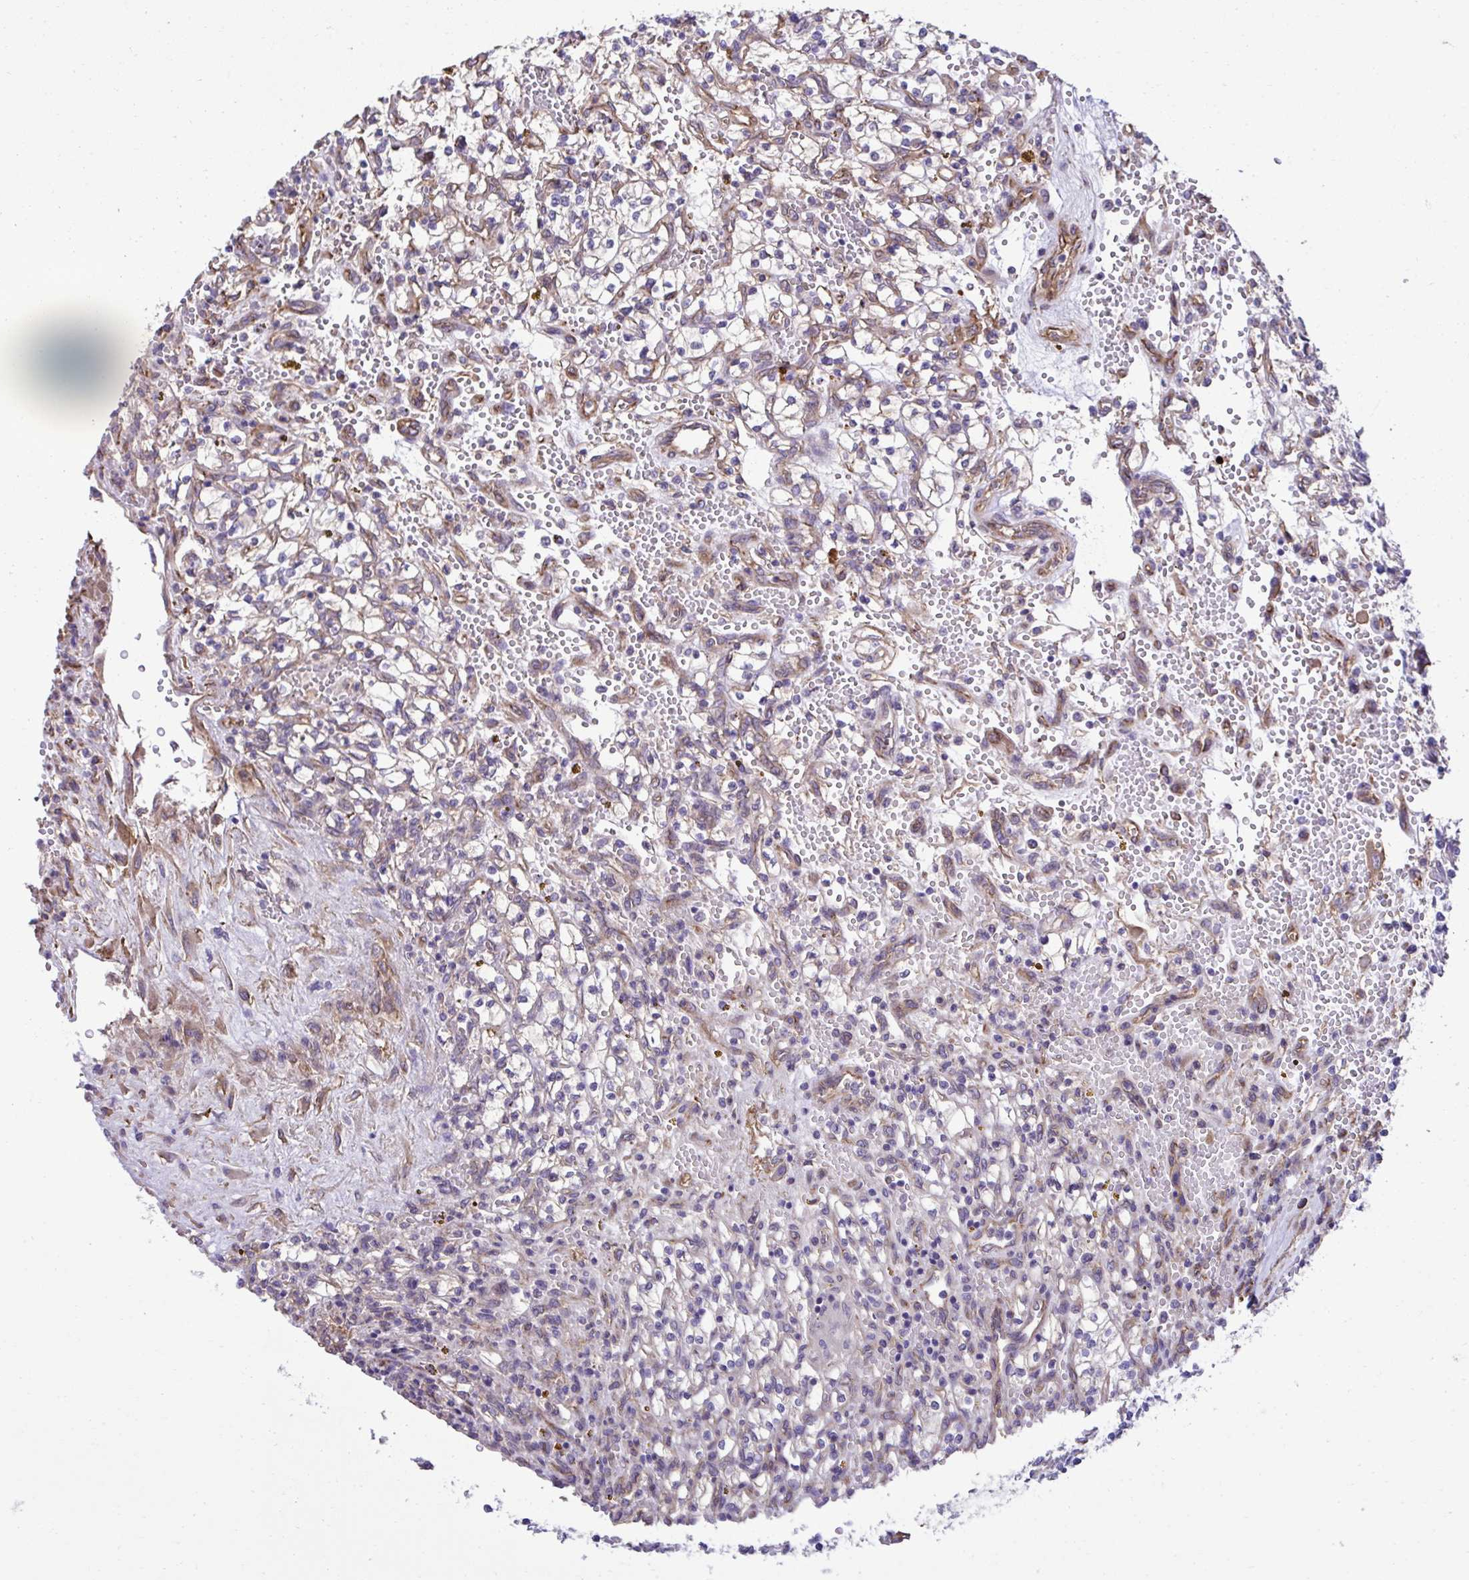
{"staining": {"intensity": "weak", "quantity": "<25%", "location": "cytoplasmic/membranous"}, "tissue": "renal cancer", "cell_type": "Tumor cells", "image_type": "cancer", "snomed": [{"axis": "morphology", "description": "Adenocarcinoma, NOS"}, {"axis": "topography", "description": "Kidney"}], "caption": "Photomicrograph shows no protein staining in tumor cells of renal cancer (adenocarcinoma) tissue.", "gene": "TRIM52", "patient": {"sex": "female", "age": 64}}